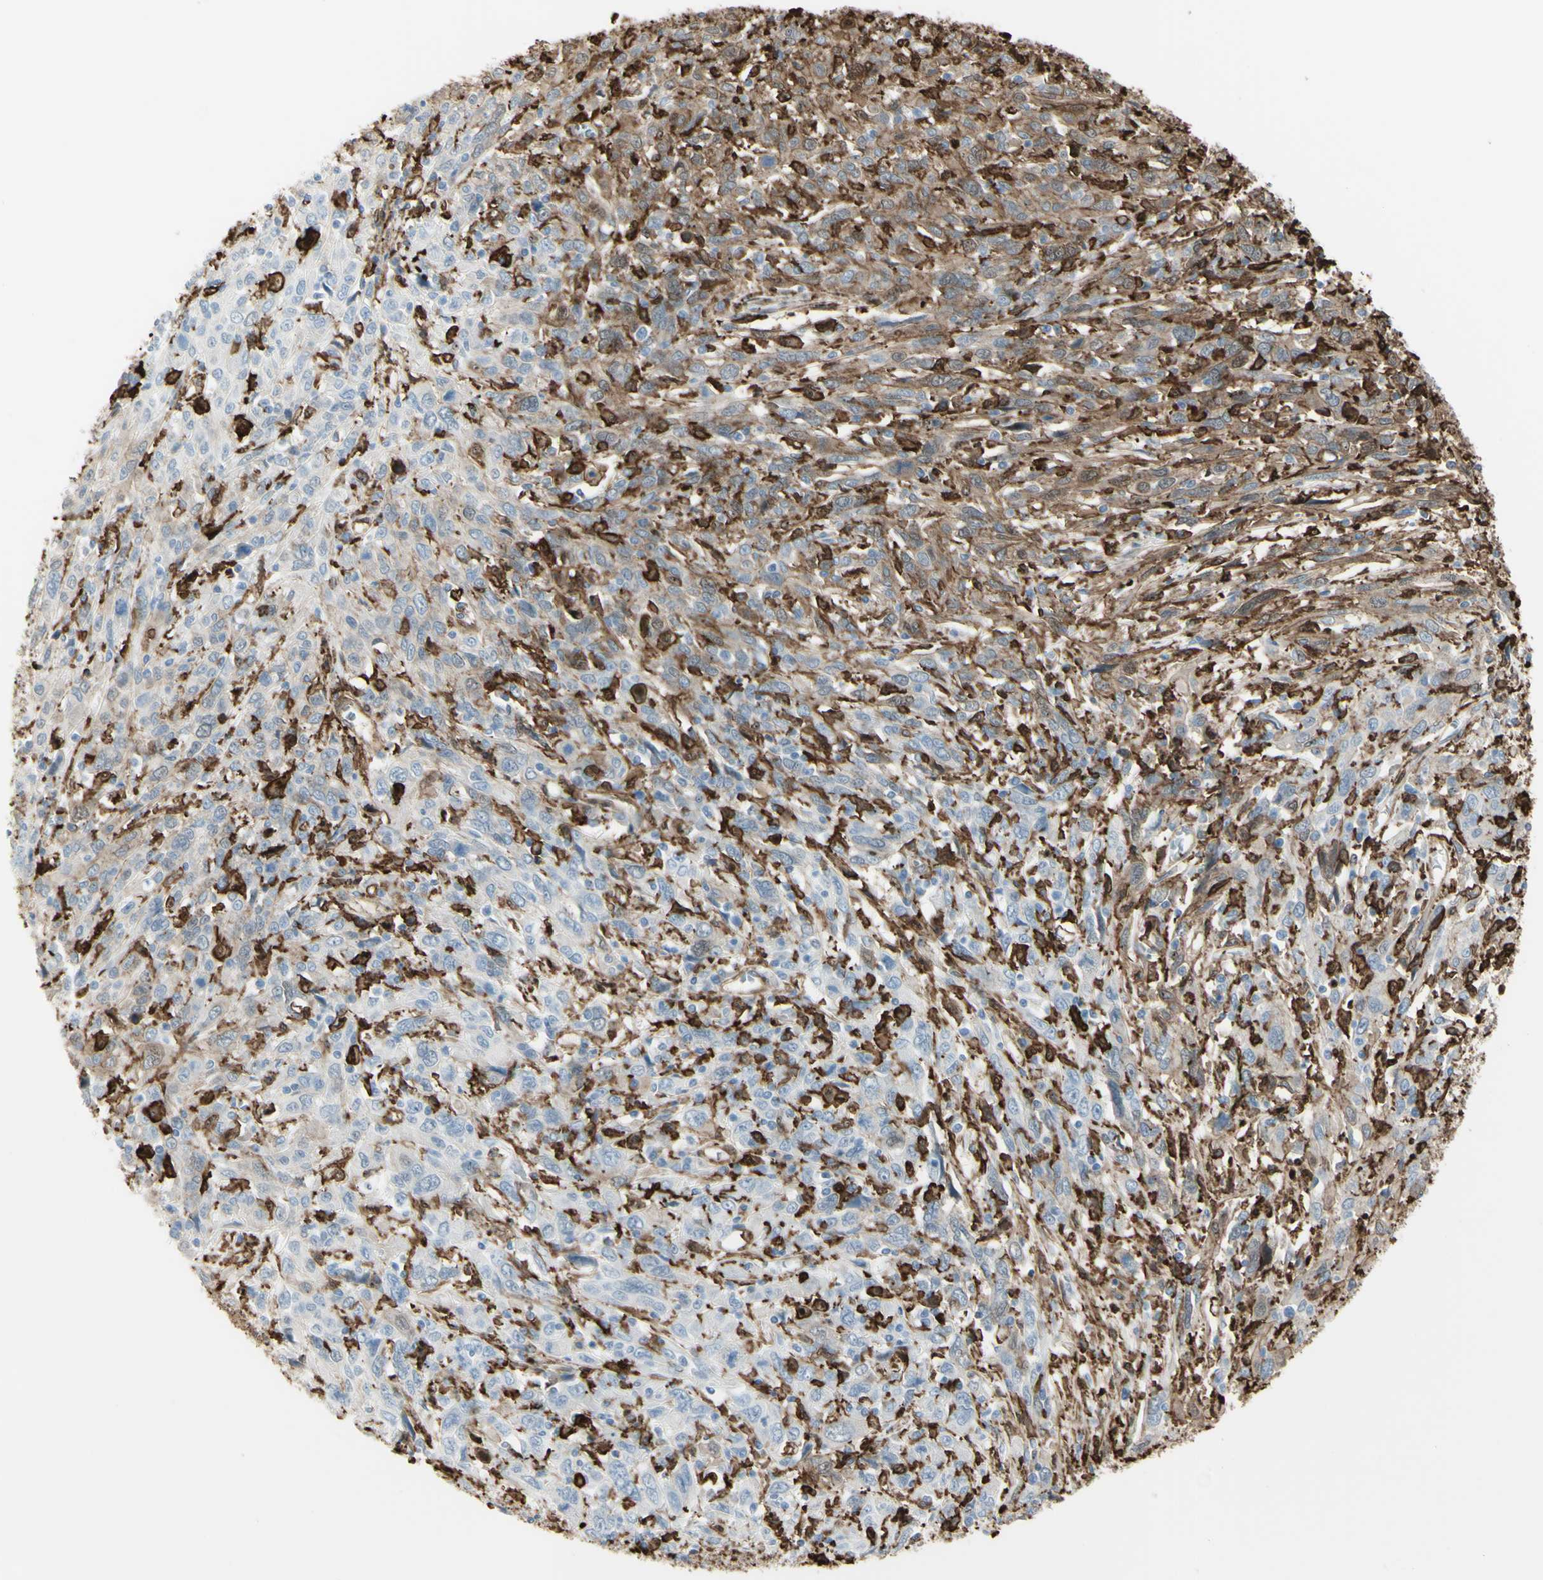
{"staining": {"intensity": "weak", "quantity": "25%-75%", "location": "cytoplasmic/membranous"}, "tissue": "cervical cancer", "cell_type": "Tumor cells", "image_type": "cancer", "snomed": [{"axis": "morphology", "description": "Squamous cell carcinoma, NOS"}, {"axis": "topography", "description": "Cervix"}], "caption": "Approximately 25%-75% of tumor cells in human squamous cell carcinoma (cervical) reveal weak cytoplasmic/membranous protein expression as visualized by brown immunohistochemical staining.", "gene": "GSN", "patient": {"sex": "female", "age": 46}}